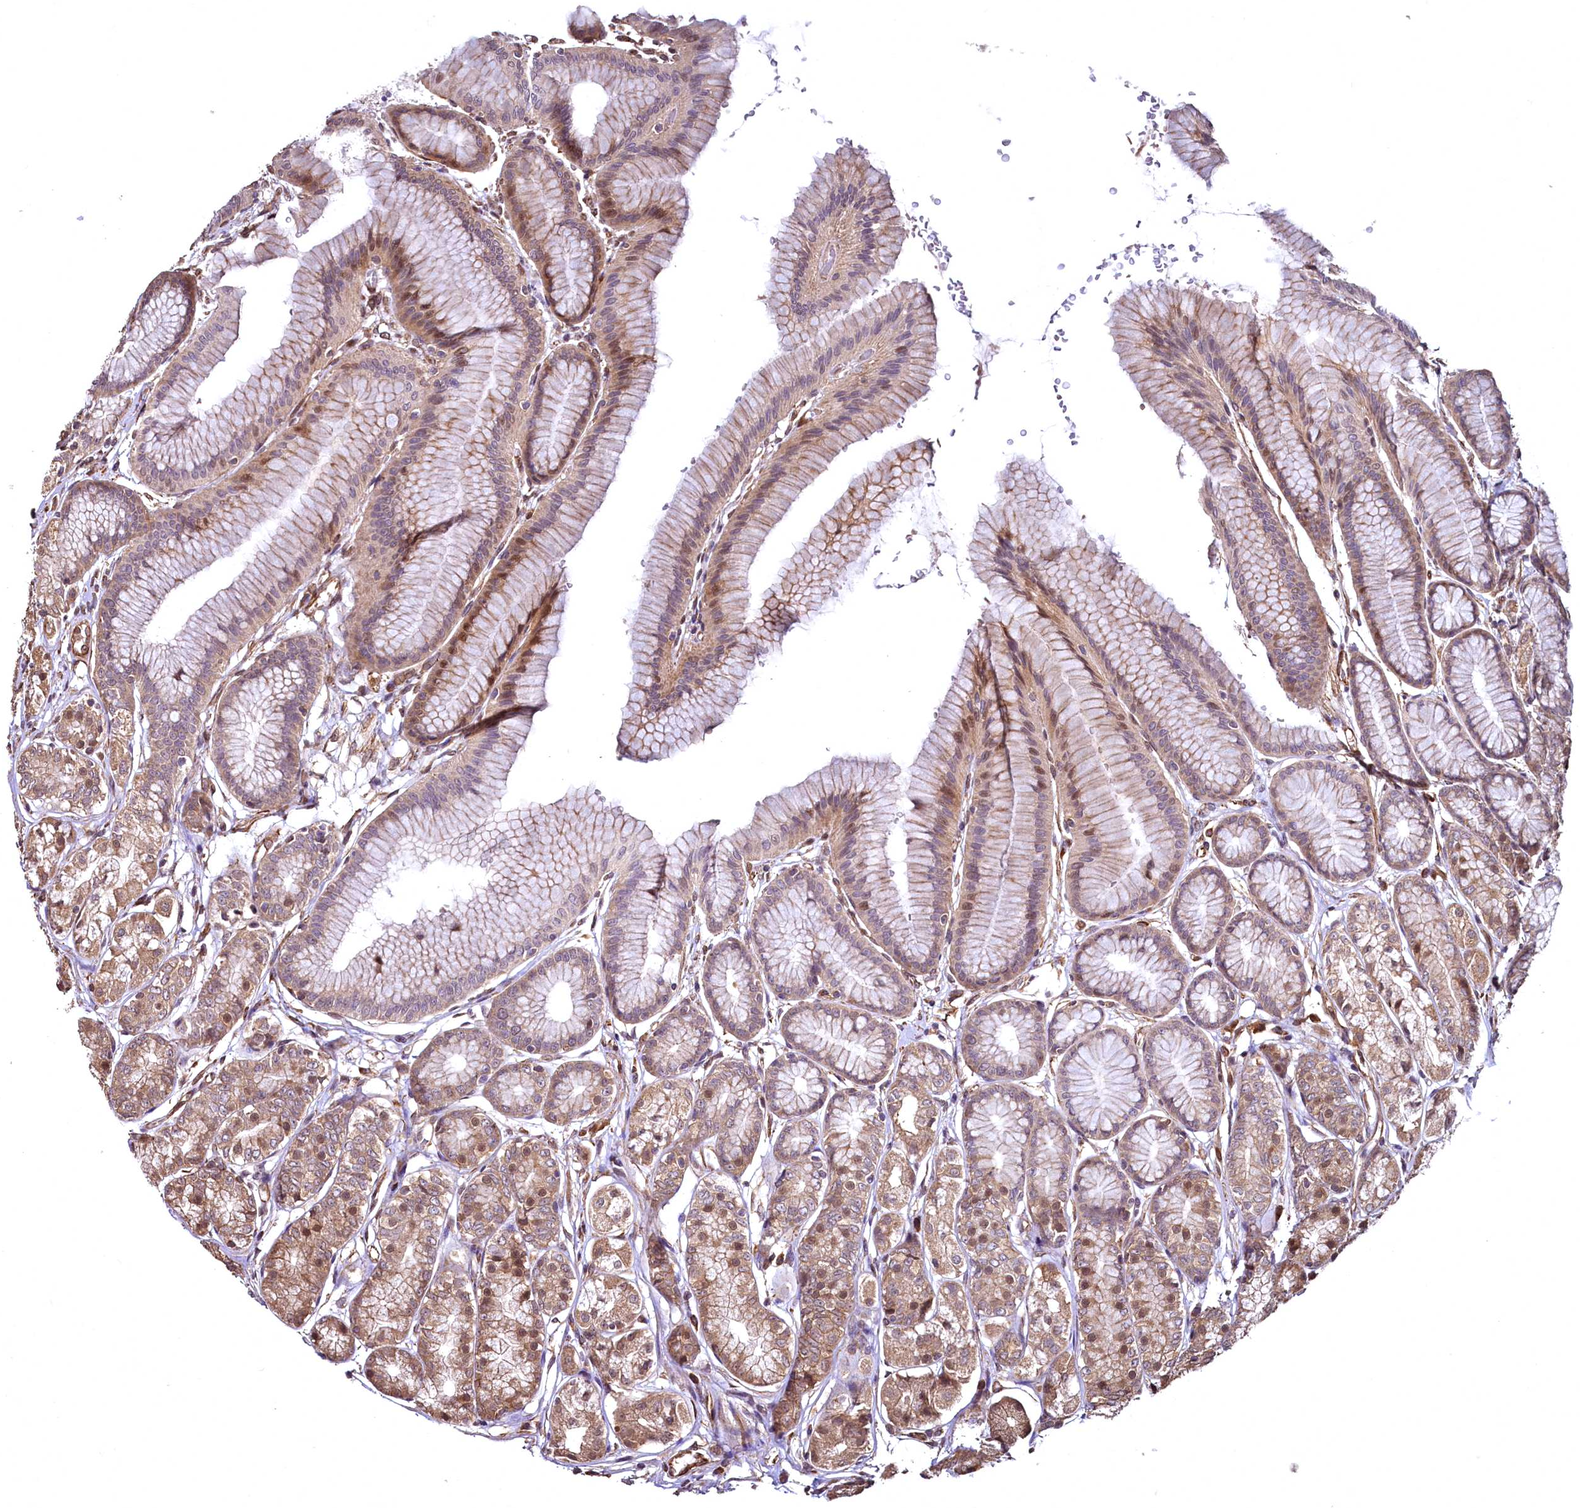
{"staining": {"intensity": "moderate", "quantity": ">75%", "location": "cytoplasmic/membranous,nuclear"}, "tissue": "stomach", "cell_type": "Glandular cells", "image_type": "normal", "snomed": [{"axis": "morphology", "description": "Normal tissue, NOS"}, {"axis": "morphology", "description": "Adenocarcinoma, NOS"}, {"axis": "morphology", "description": "Adenocarcinoma, High grade"}, {"axis": "topography", "description": "Stomach, upper"}, {"axis": "topography", "description": "Stomach"}], "caption": "Moderate cytoplasmic/membranous,nuclear expression is seen in approximately >75% of glandular cells in normal stomach.", "gene": "TBCEL", "patient": {"sex": "female", "age": 65}}